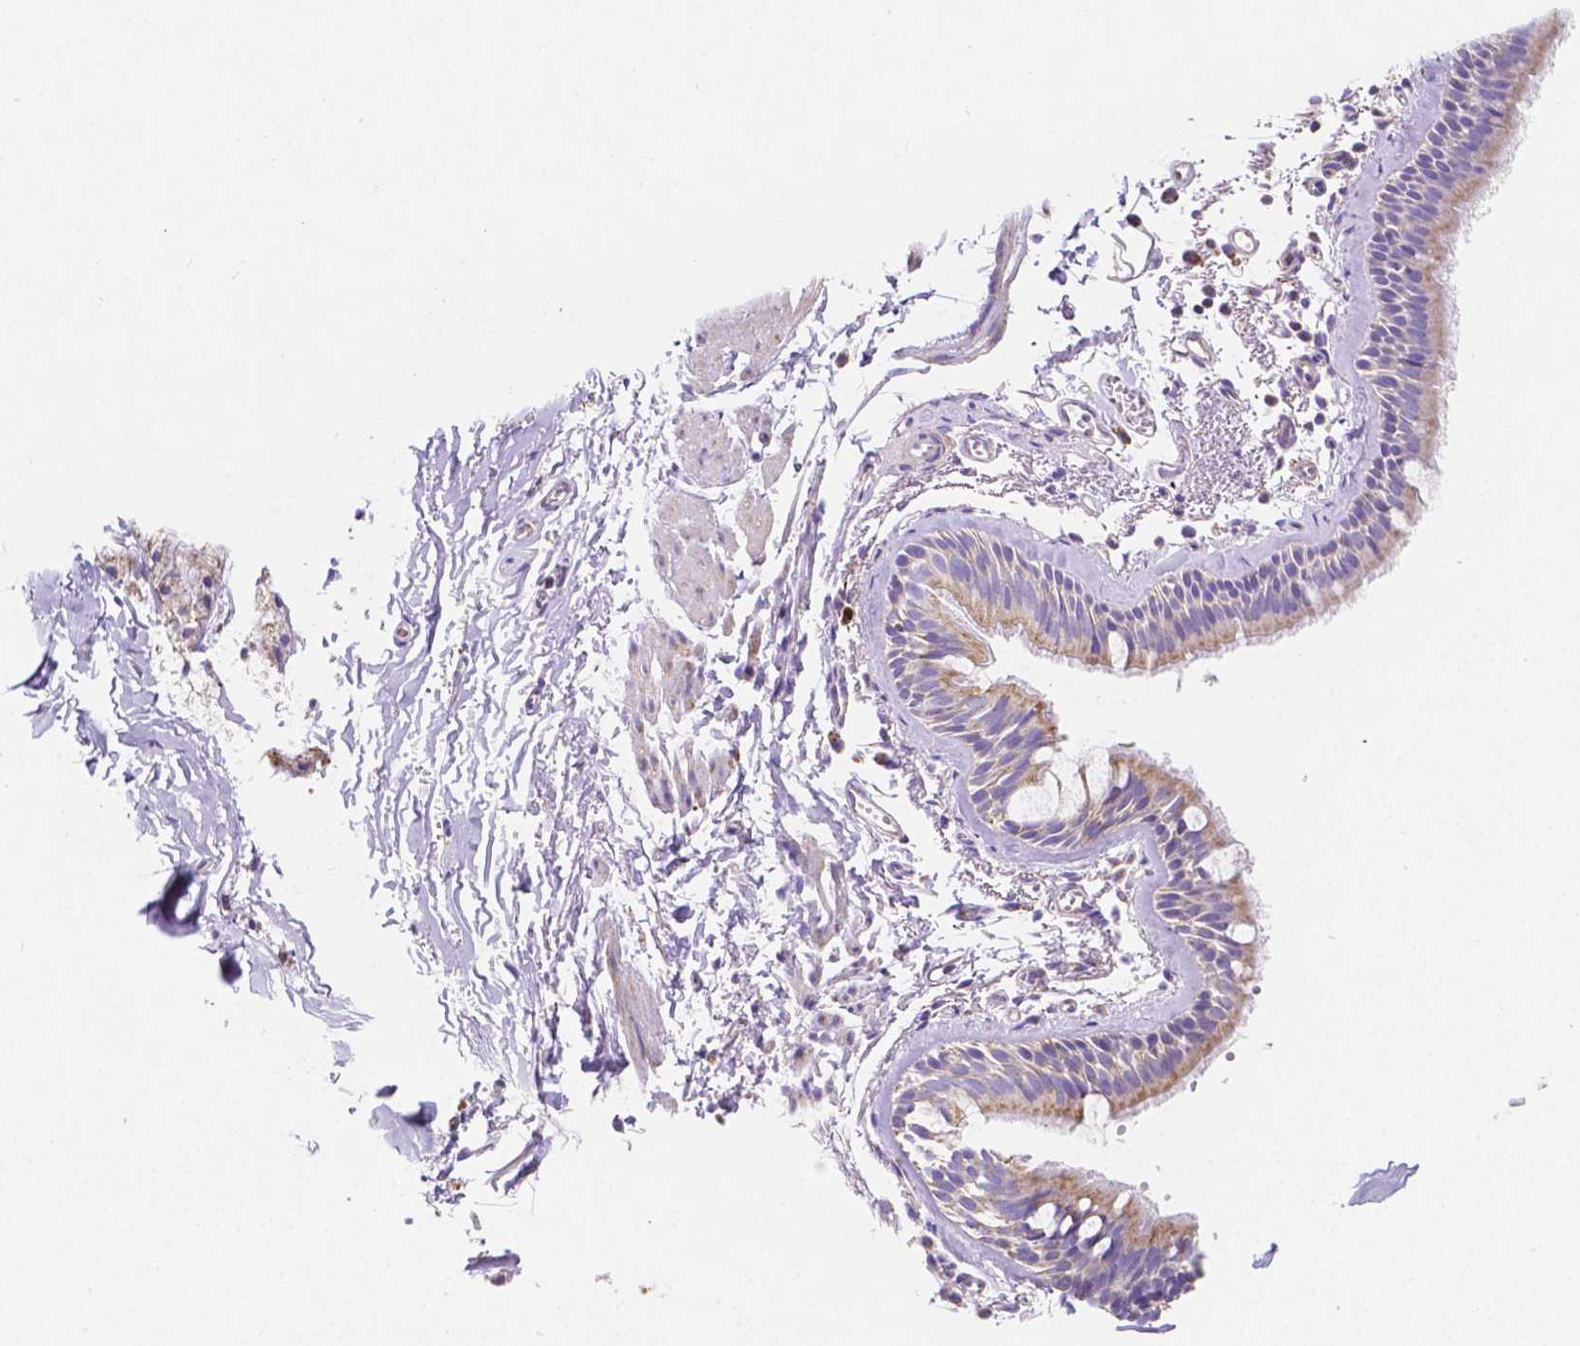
{"staining": {"intensity": "moderate", "quantity": ">75%", "location": "cytoplasmic/membranous"}, "tissue": "bronchus", "cell_type": "Respiratory epithelial cells", "image_type": "normal", "snomed": [{"axis": "morphology", "description": "Normal tissue, NOS"}, {"axis": "topography", "description": "Cartilage tissue"}, {"axis": "topography", "description": "Bronchus"}, {"axis": "topography", "description": "Peripheral nerve tissue"}], "caption": "Immunohistochemistry of normal bronchus exhibits medium levels of moderate cytoplasmic/membranous staining in approximately >75% of respiratory epithelial cells.", "gene": "SGTB", "patient": {"sex": "female", "age": 59}}